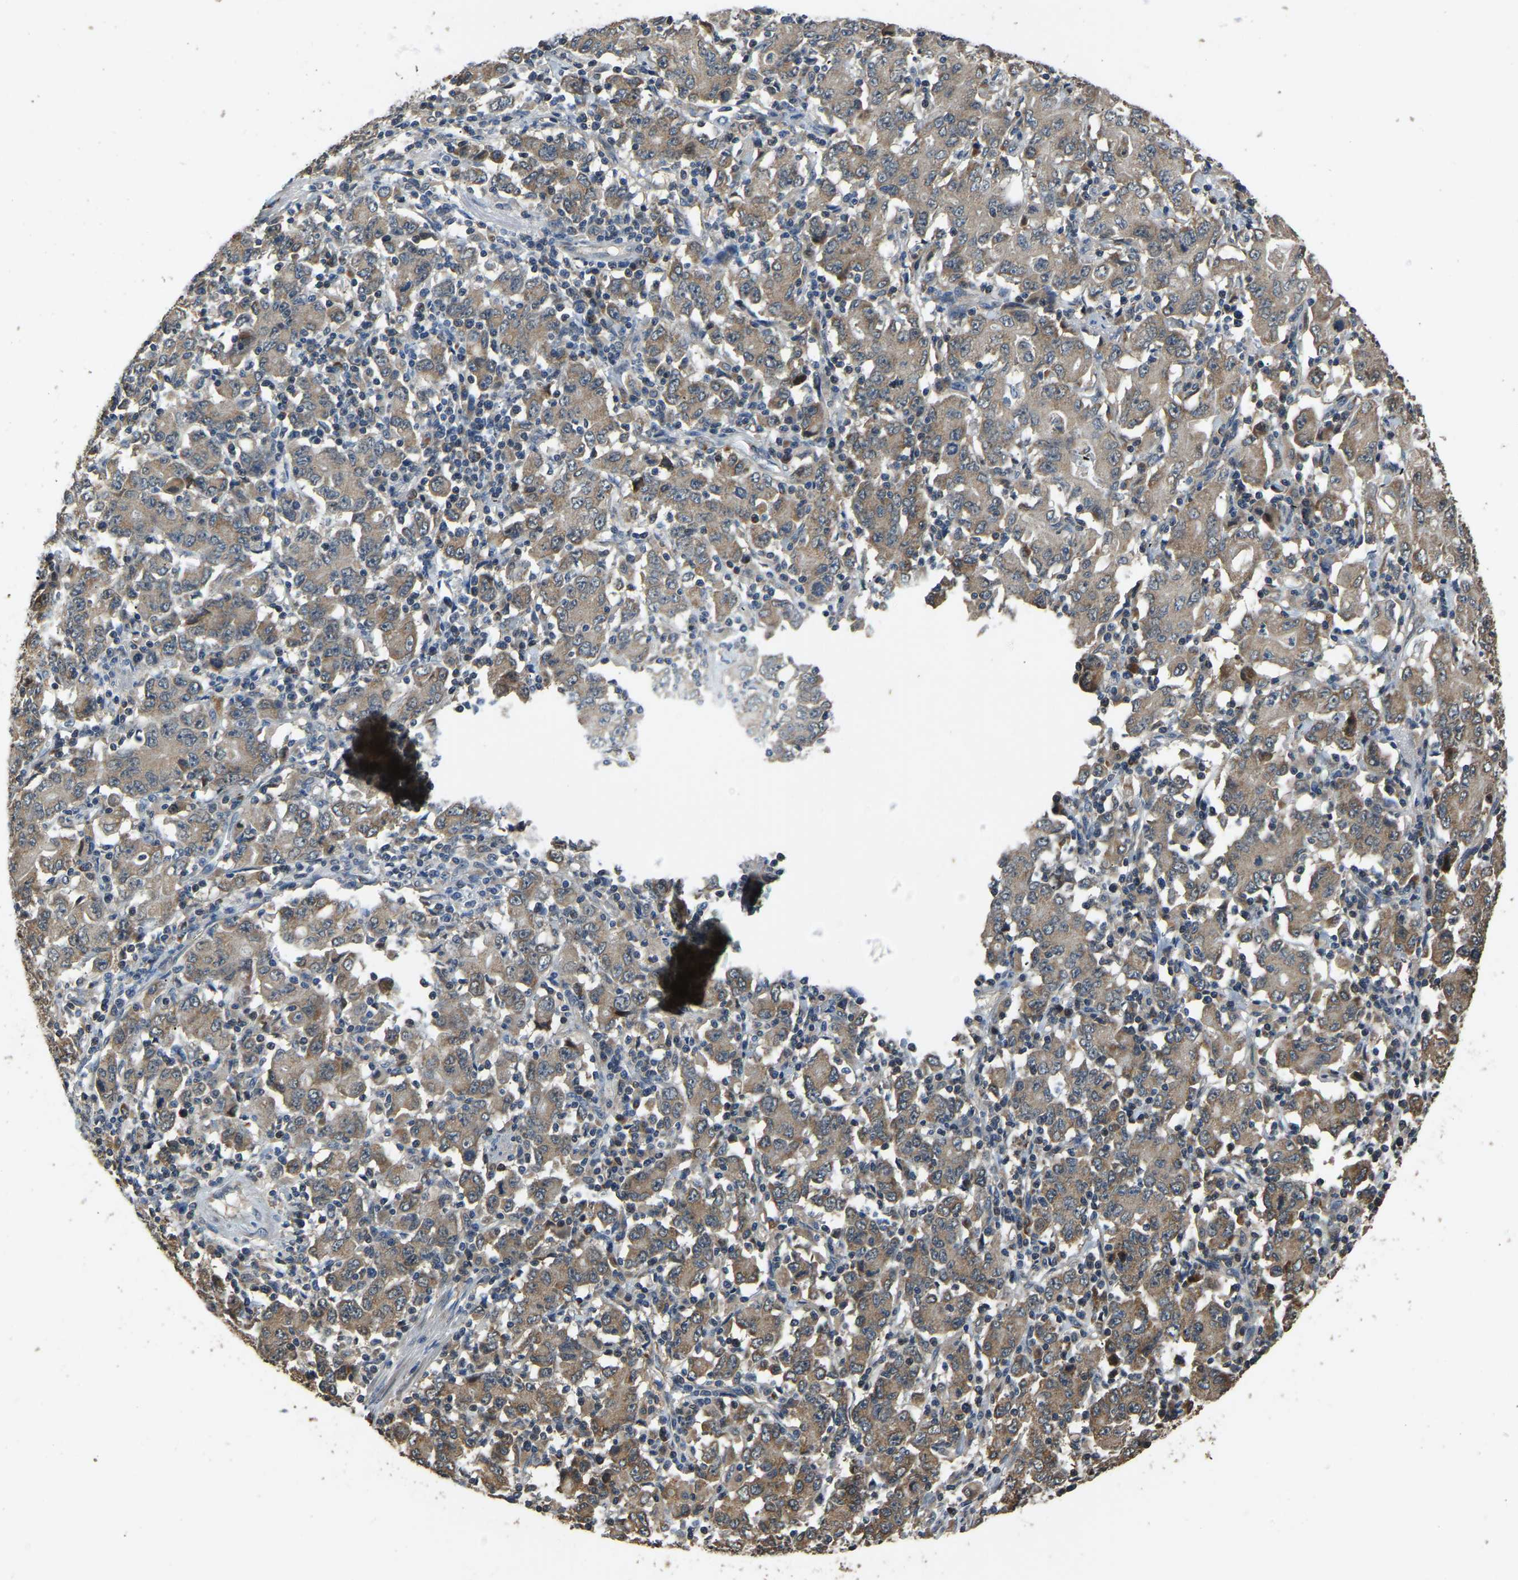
{"staining": {"intensity": "moderate", "quantity": ">75%", "location": "cytoplasmic/membranous"}, "tissue": "stomach cancer", "cell_type": "Tumor cells", "image_type": "cancer", "snomed": [{"axis": "morphology", "description": "Adenocarcinoma, NOS"}, {"axis": "topography", "description": "Stomach, upper"}], "caption": "Stomach cancer was stained to show a protein in brown. There is medium levels of moderate cytoplasmic/membranous expression in about >75% of tumor cells.", "gene": "TUFM", "patient": {"sex": "male", "age": 69}}